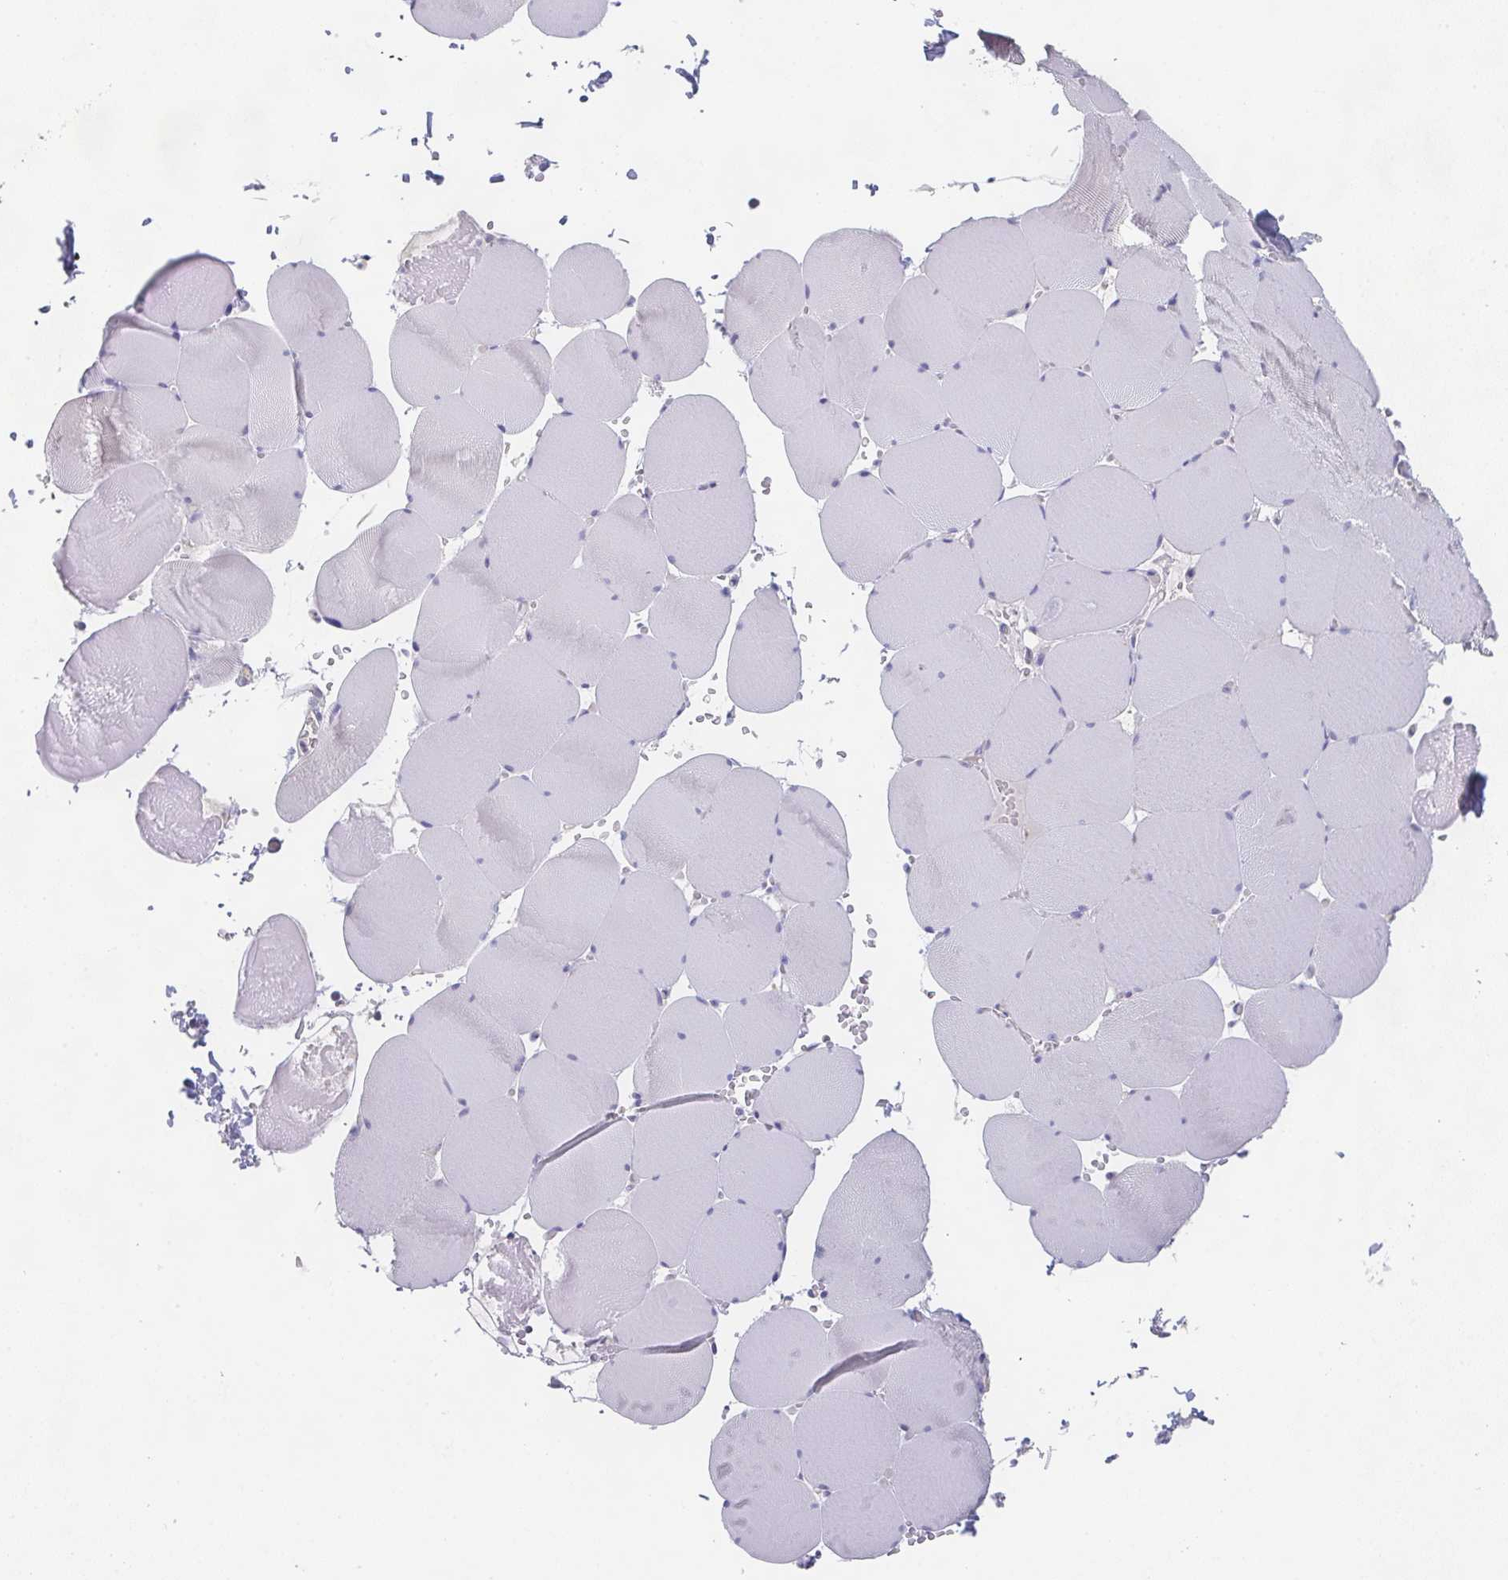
{"staining": {"intensity": "negative", "quantity": "none", "location": "none"}, "tissue": "skeletal muscle", "cell_type": "Myocytes", "image_type": "normal", "snomed": [{"axis": "morphology", "description": "Normal tissue, NOS"}, {"axis": "topography", "description": "Skeletal muscle"}, {"axis": "topography", "description": "Head-Neck"}], "caption": "The histopathology image shows no significant positivity in myocytes of skeletal muscle.", "gene": "CHMP5", "patient": {"sex": "male", "age": 66}}